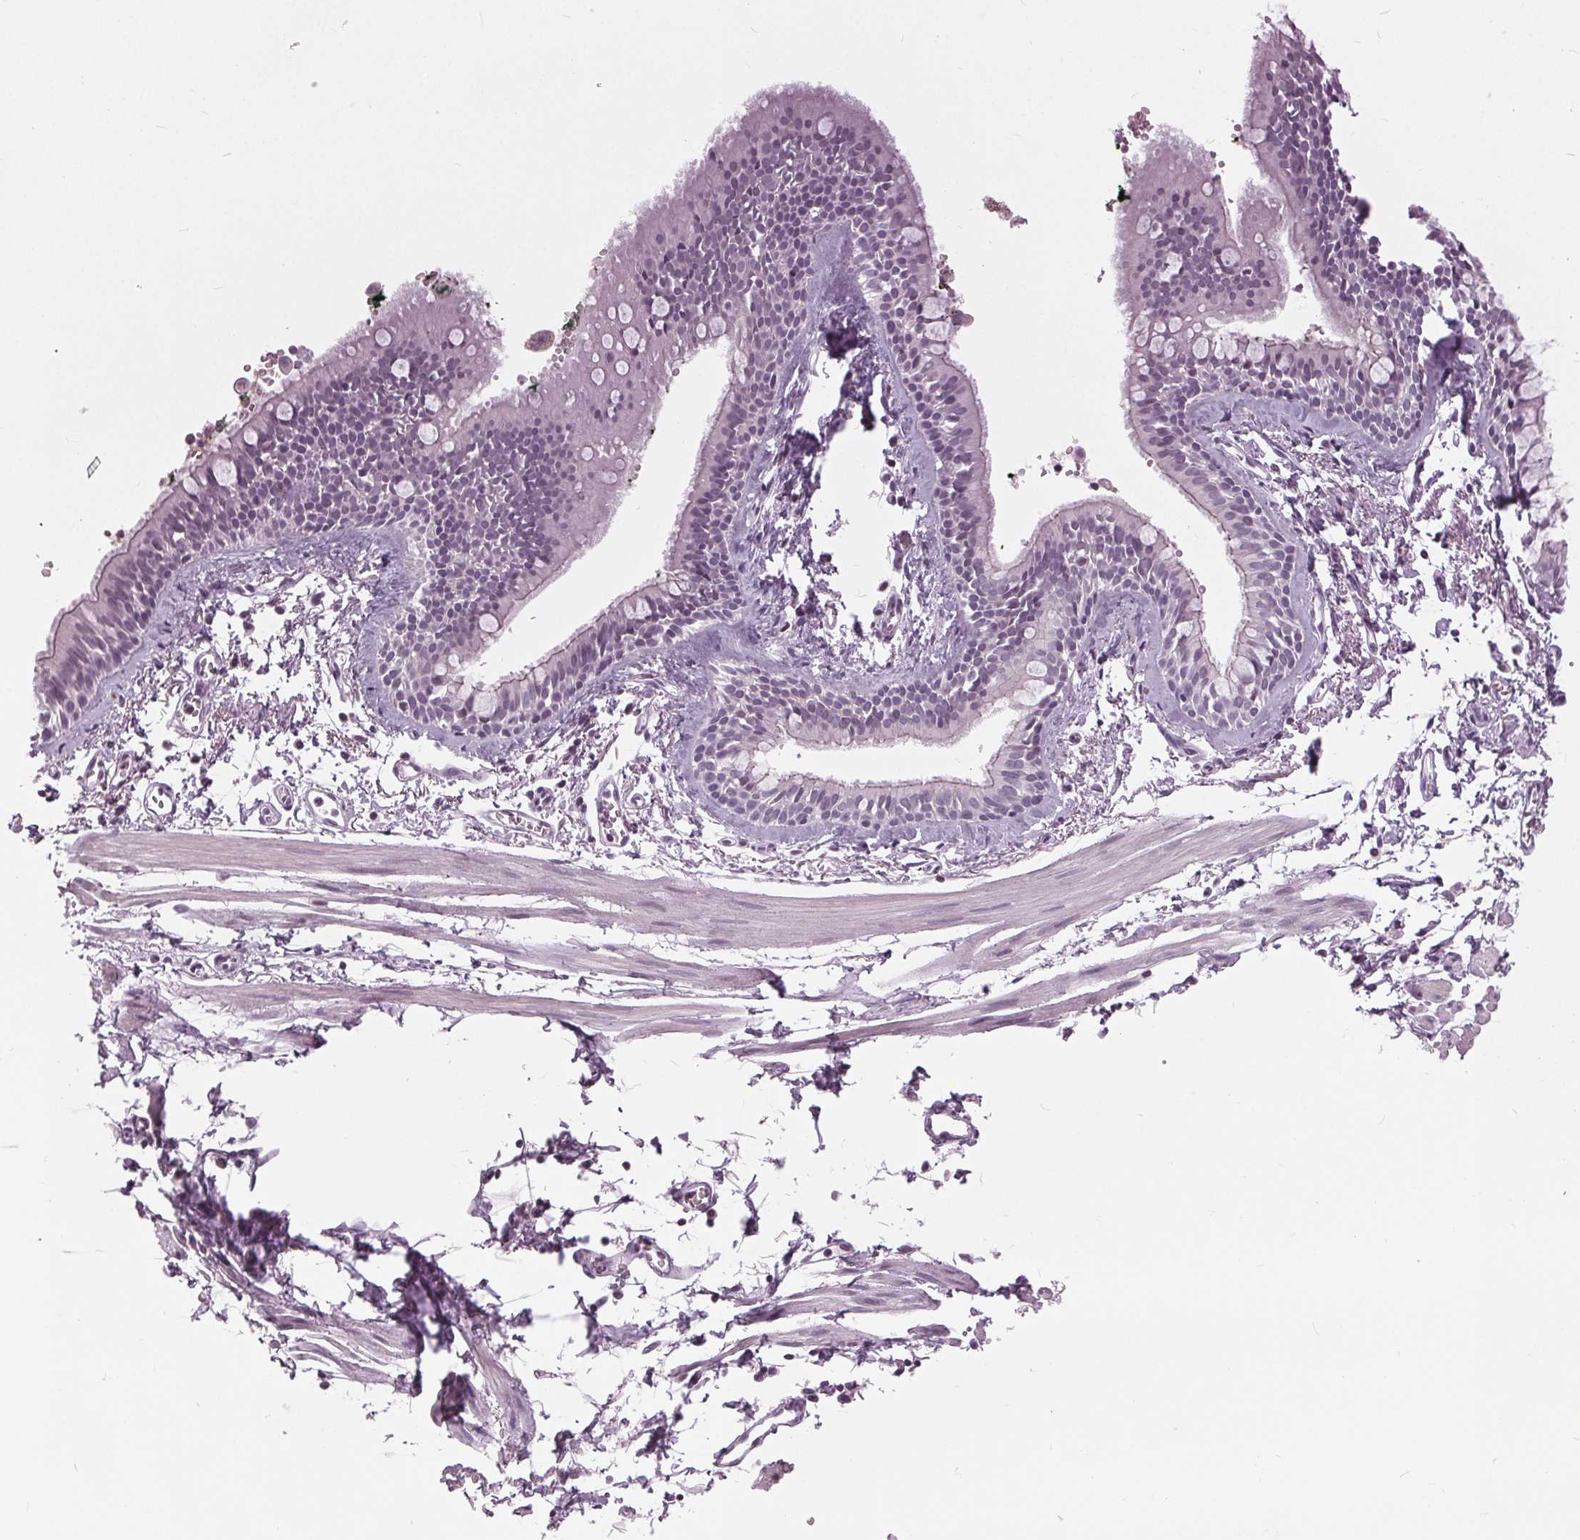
{"staining": {"intensity": "negative", "quantity": "none", "location": "none"}, "tissue": "bronchus", "cell_type": "Respiratory epithelial cells", "image_type": "normal", "snomed": [{"axis": "morphology", "description": "Normal tissue, NOS"}, {"axis": "topography", "description": "Cartilage tissue"}, {"axis": "topography", "description": "Bronchus"}], "caption": "A photomicrograph of human bronchus is negative for staining in respiratory epithelial cells. Nuclei are stained in blue.", "gene": "SLC9A4", "patient": {"sex": "female", "age": 59}}